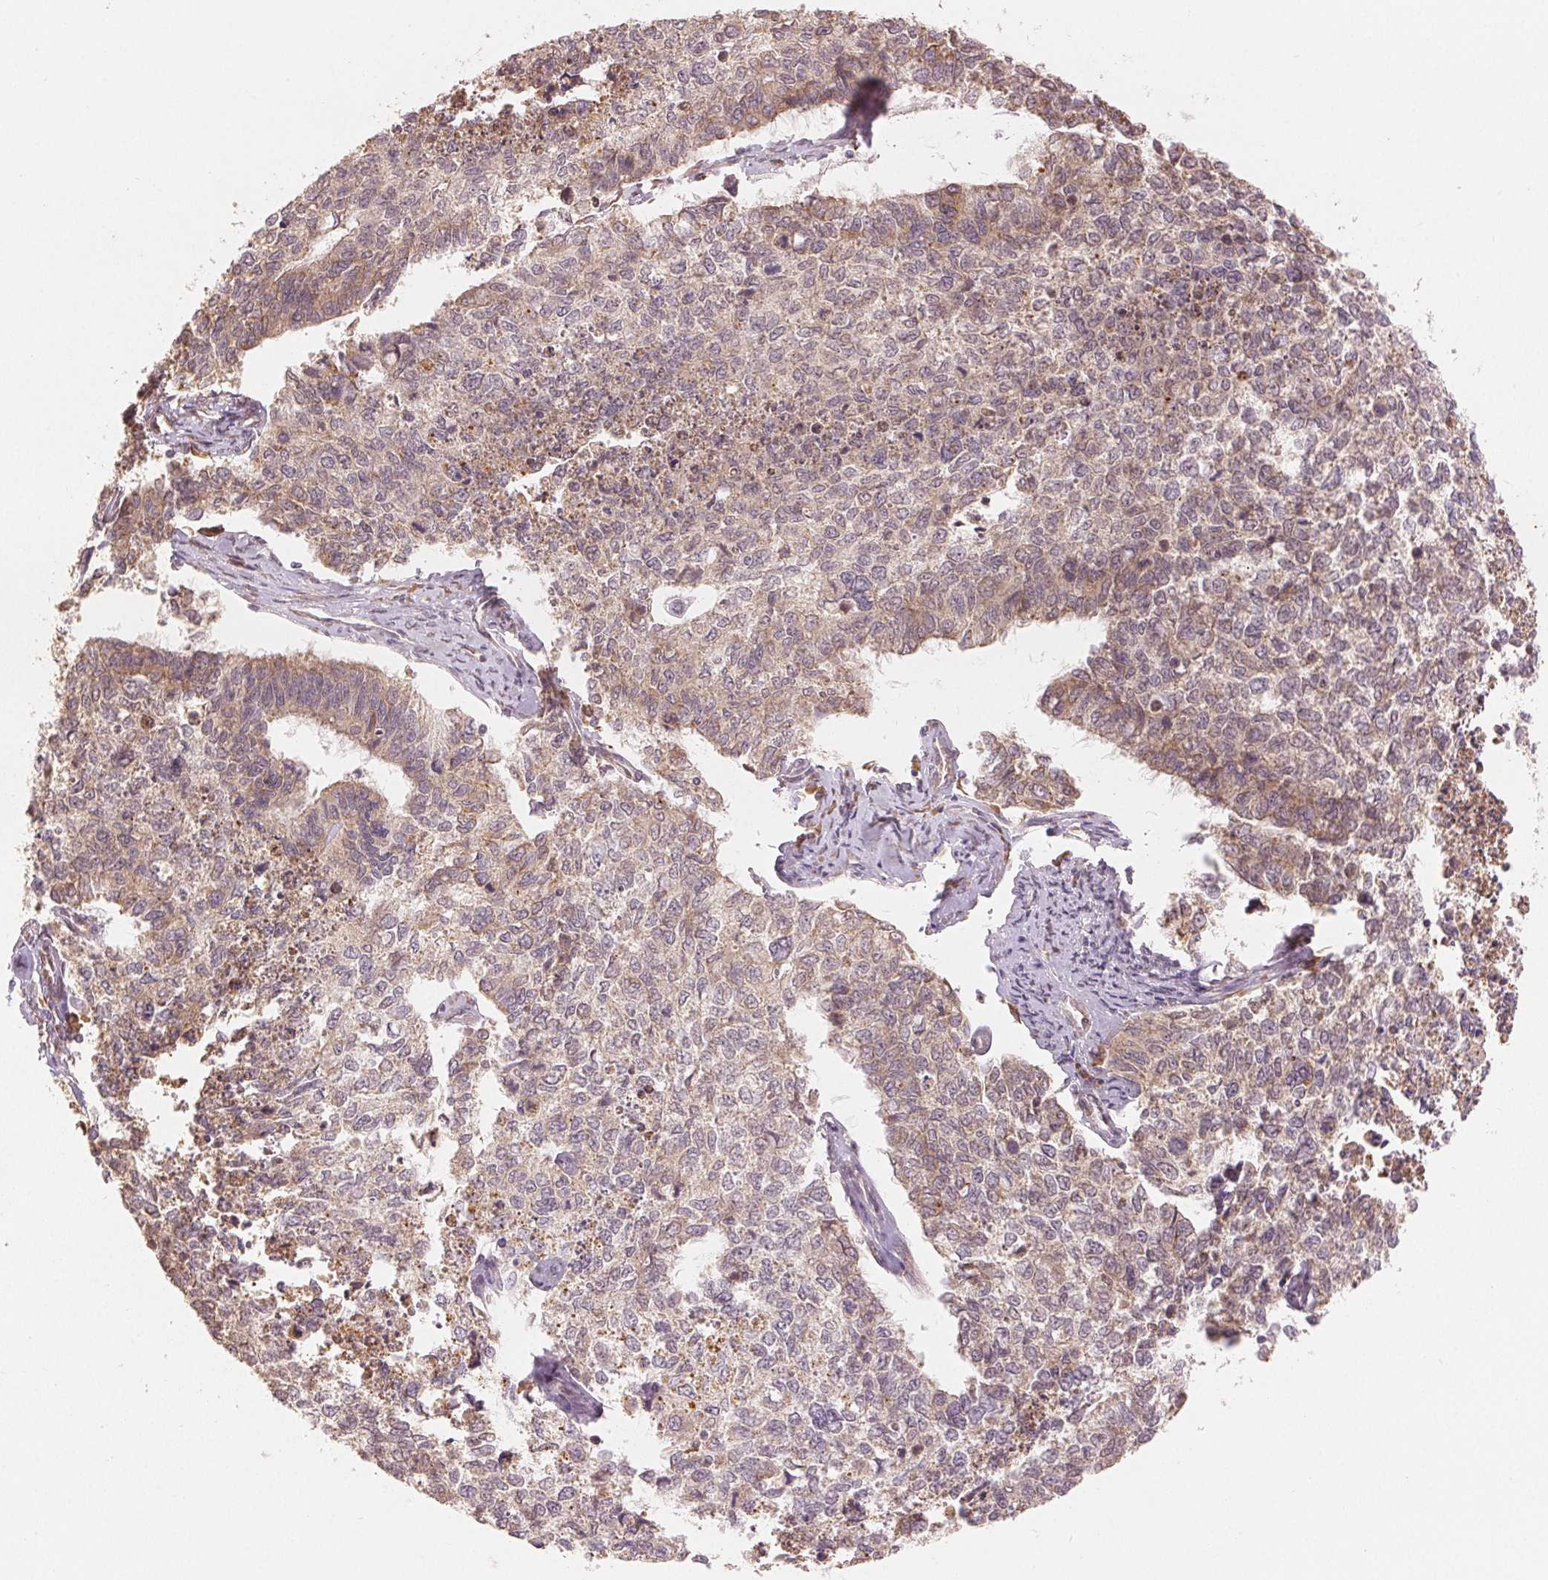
{"staining": {"intensity": "moderate", "quantity": ">75%", "location": "cytoplasmic/membranous"}, "tissue": "cervical cancer", "cell_type": "Tumor cells", "image_type": "cancer", "snomed": [{"axis": "morphology", "description": "Adenocarcinoma, NOS"}, {"axis": "topography", "description": "Cervix"}], "caption": "Protein staining displays moderate cytoplasmic/membranous positivity in approximately >75% of tumor cells in adenocarcinoma (cervical).", "gene": "SLC20A1", "patient": {"sex": "female", "age": 63}}